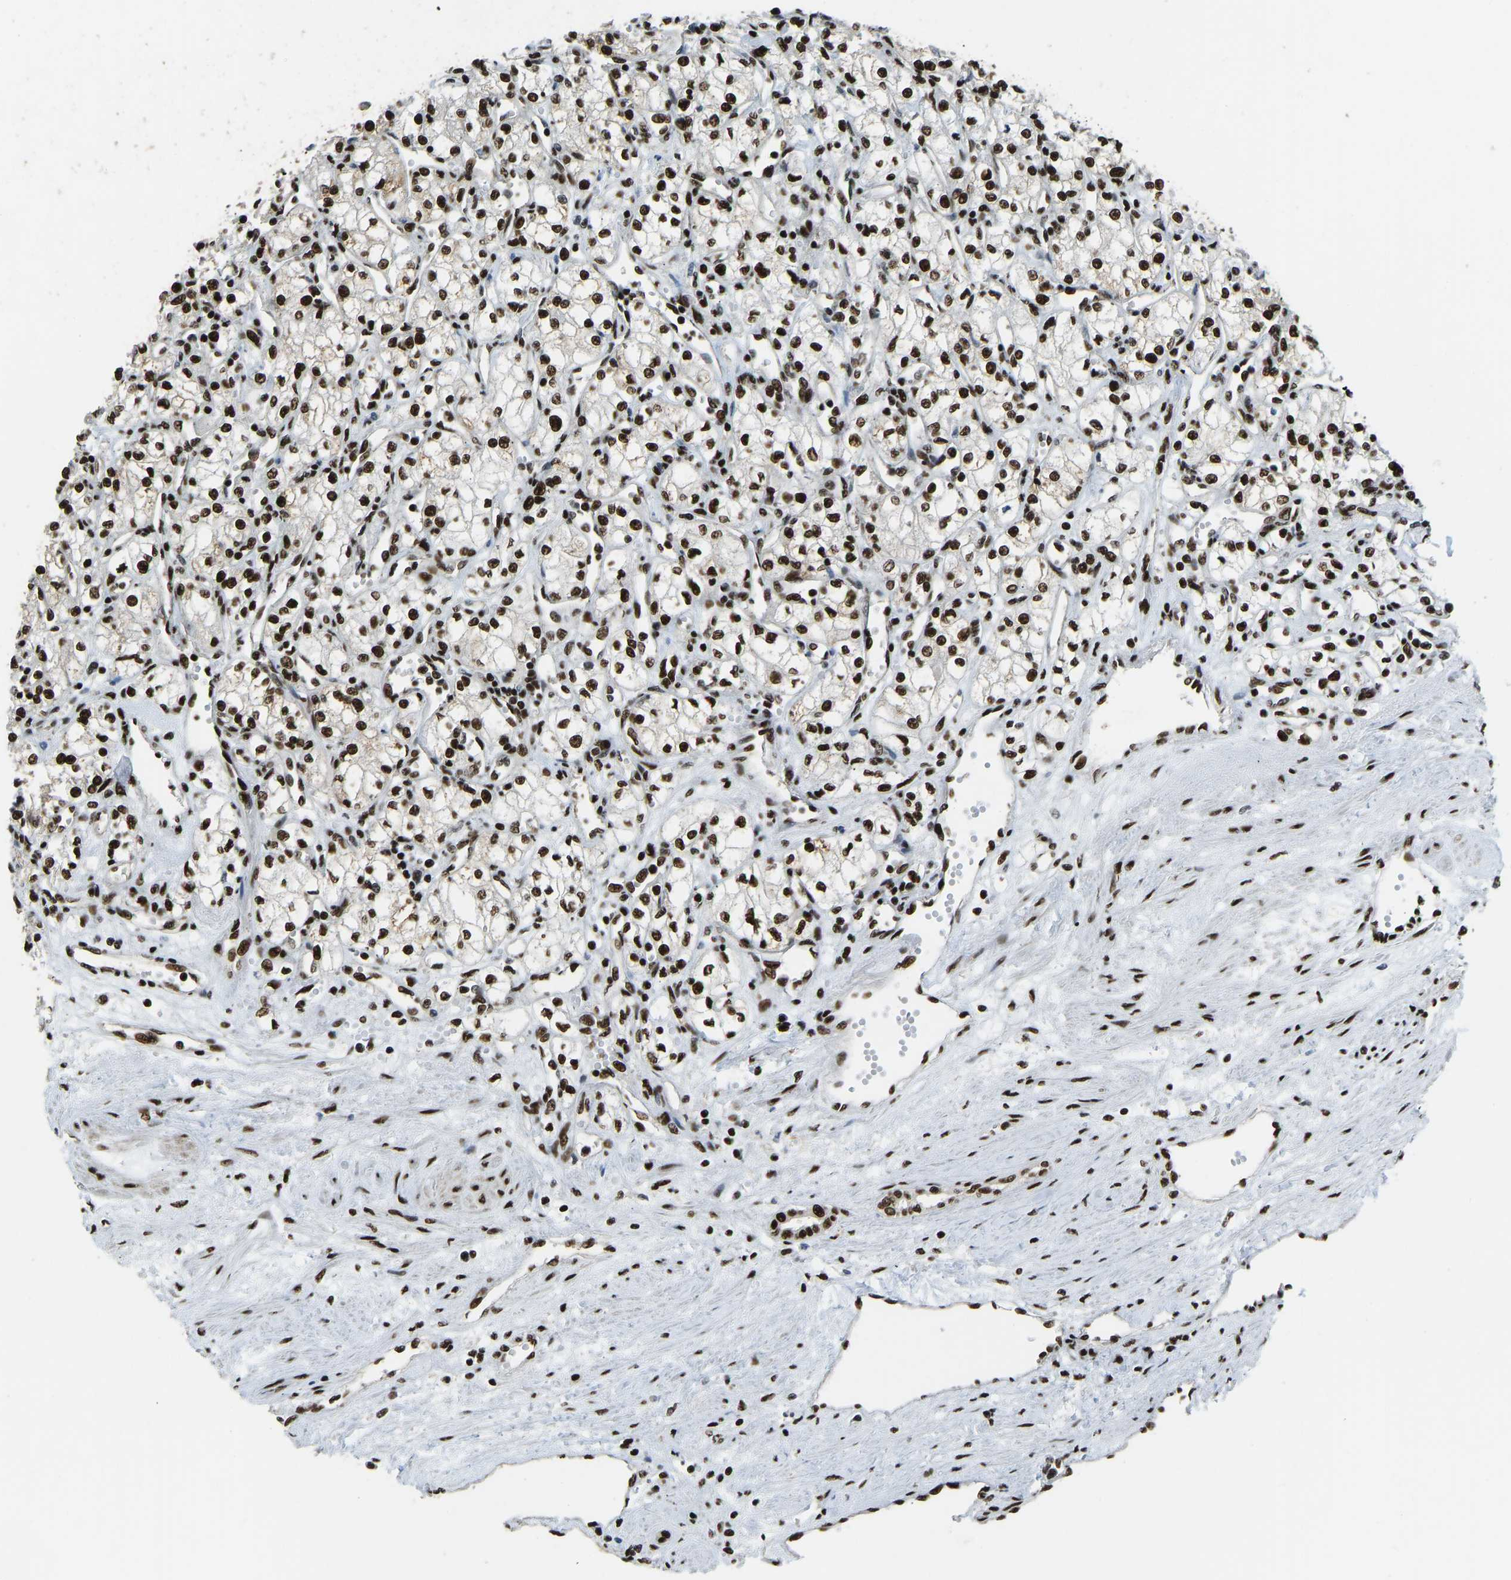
{"staining": {"intensity": "strong", "quantity": ">75%", "location": "nuclear"}, "tissue": "renal cancer", "cell_type": "Tumor cells", "image_type": "cancer", "snomed": [{"axis": "morphology", "description": "Adenocarcinoma, NOS"}, {"axis": "topography", "description": "Kidney"}], "caption": "Human adenocarcinoma (renal) stained with a brown dye displays strong nuclear positive staining in approximately >75% of tumor cells.", "gene": "FOXK1", "patient": {"sex": "male", "age": 59}}